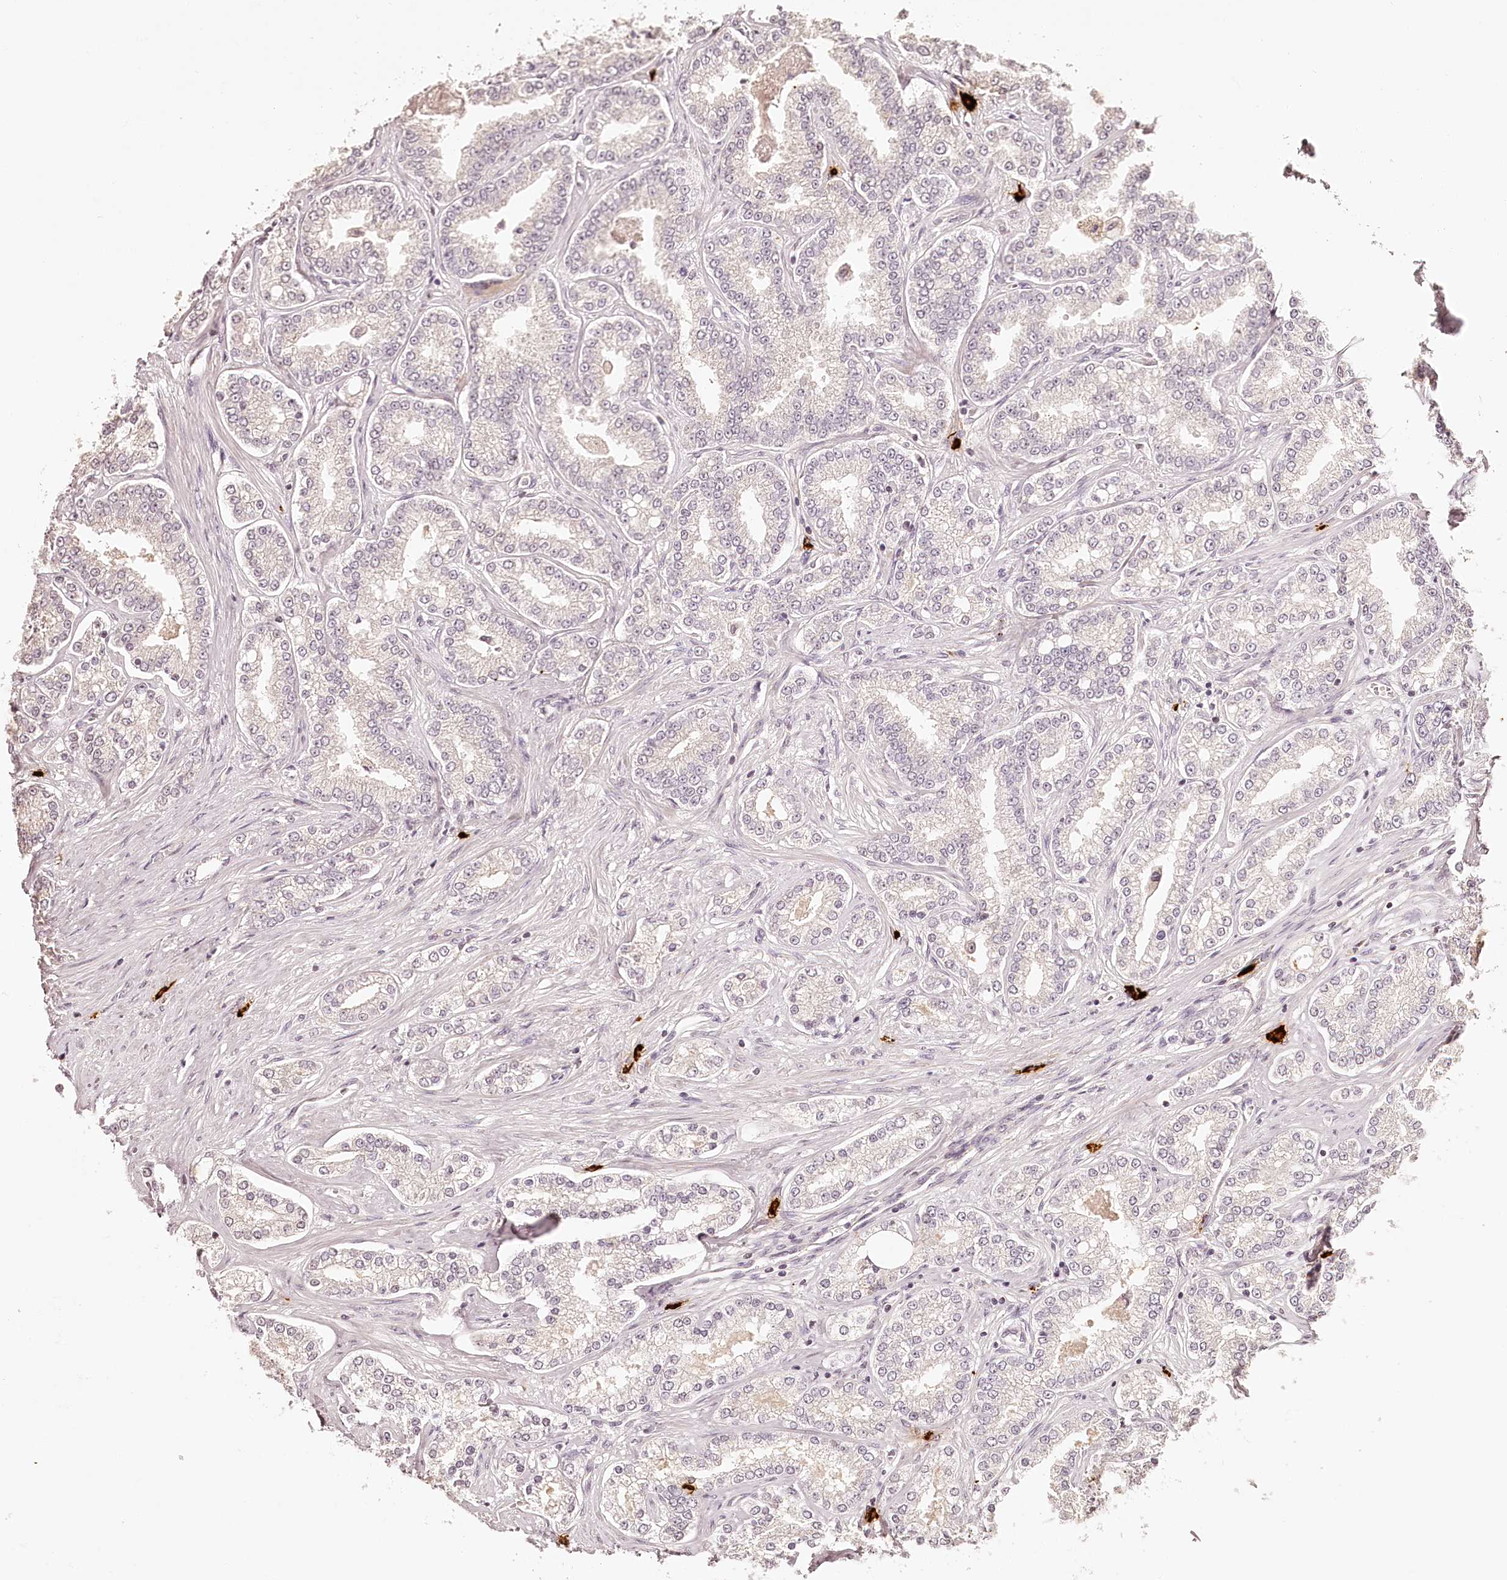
{"staining": {"intensity": "negative", "quantity": "none", "location": "none"}, "tissue": "prostate cancer", "cell_type": "Tumor cells", "image_type": "cancer", "snomed": [{"axis": "morphology", "description": "Normal tissue, NOS"}, {"axis": "morphology", "description": "Adenocarcinoma, High grade"}, {"axis": "topography", "description": "Prostate"}], "caption": "Adenocarcinoma (high-grade) (prostate) was stained to show a protein in brown. There is no significant positivity in tumor cells.", "gene": "SYNGR1", "patient": {"sex": "male", "age": 83}}